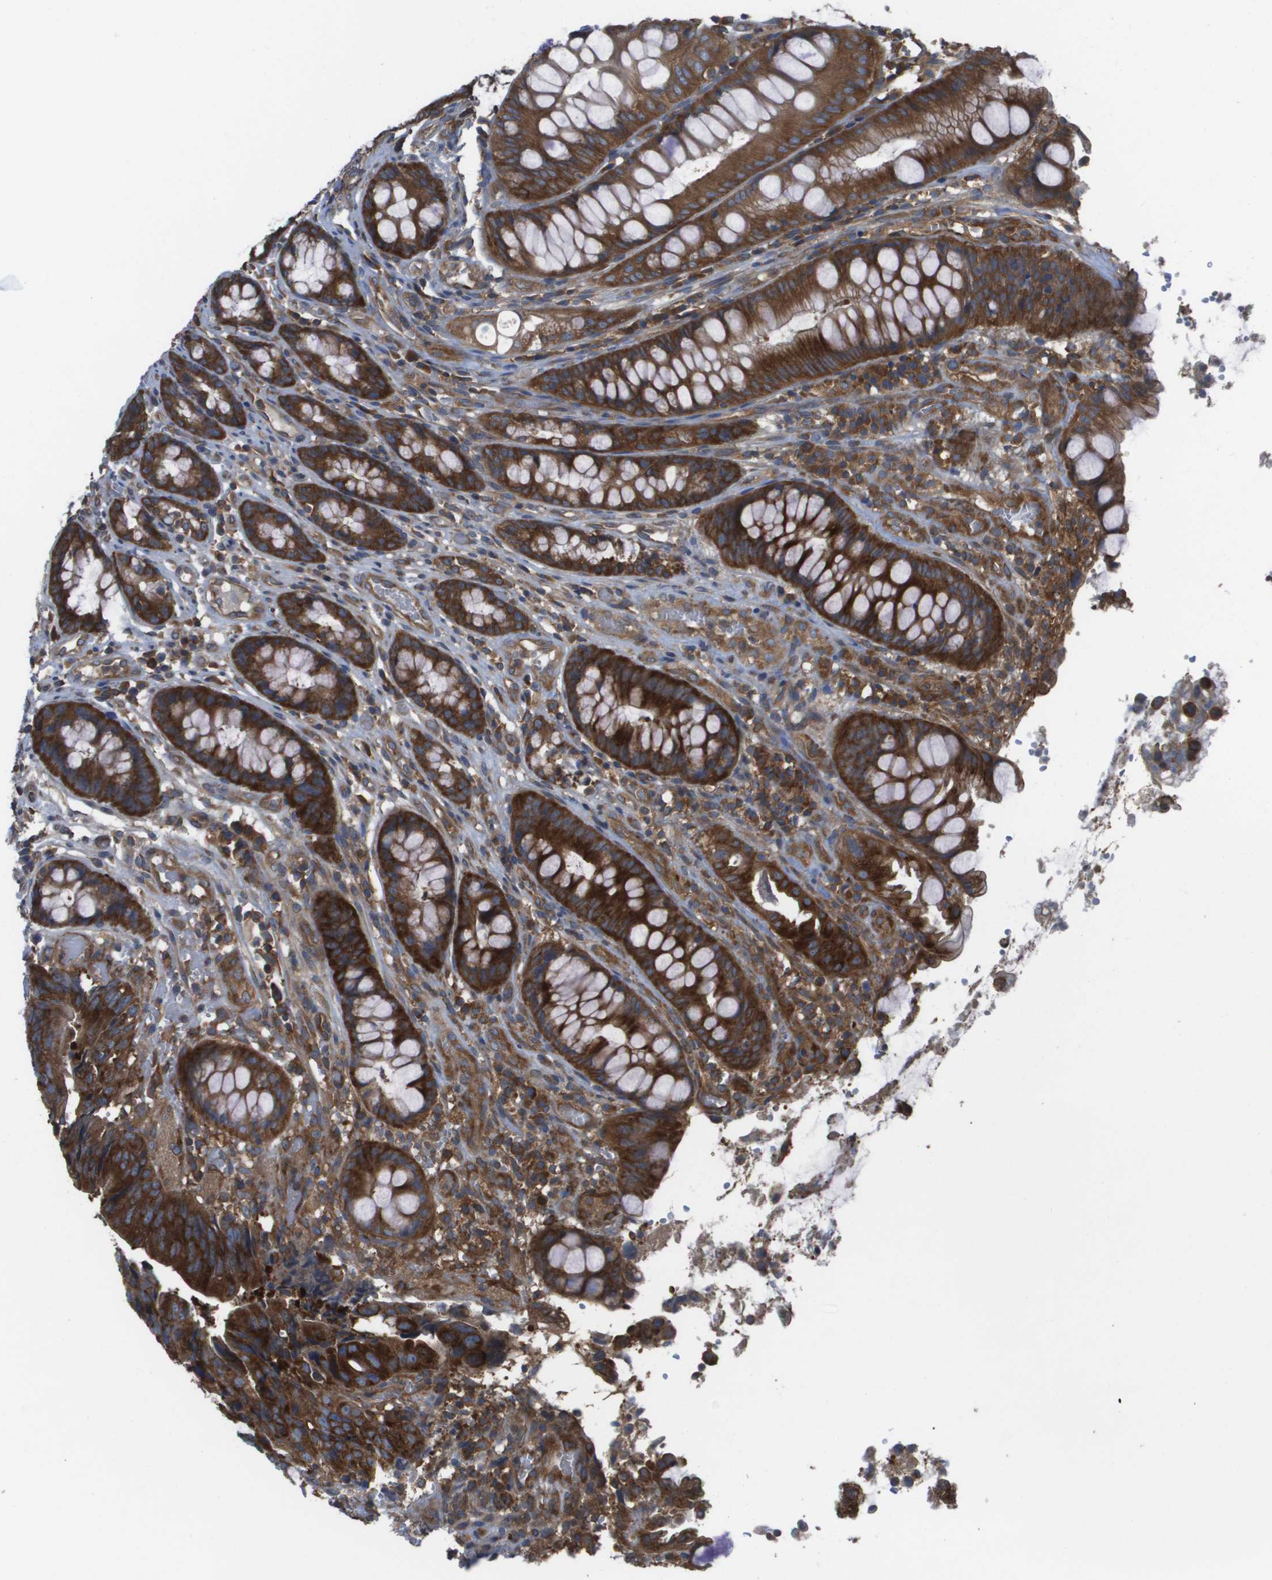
{"staining": {"intensity": "strong", "quantity": ">75%", "location": "cytoplasmic/membranous"}, "tissue": "colorectal cancer", "cell_type": "Tumor cells", "image_type": "cancer", "snomed": [{"axis": "morphology", "description": "Adenocarcinoma, NOS"}, {"axis": "topography", "description": "Colon"}], "caption": "Immunohistochemistry (IHC) (DAB (3,3'-diaminobenzidine)) staining of human adenocarcinoma (colorectal) reveals strong cytoplasmic/membranous protein staining in approximately >75% of tumor cells. The staining is performed using DAB (3,3'-diaminobenzidine) brown chromogen to label protein expression. The nuclei are counter-stained blue using hematoxylin.", "gene": "EIF4G2", "patient": {"sex": "female", "age": 57}}